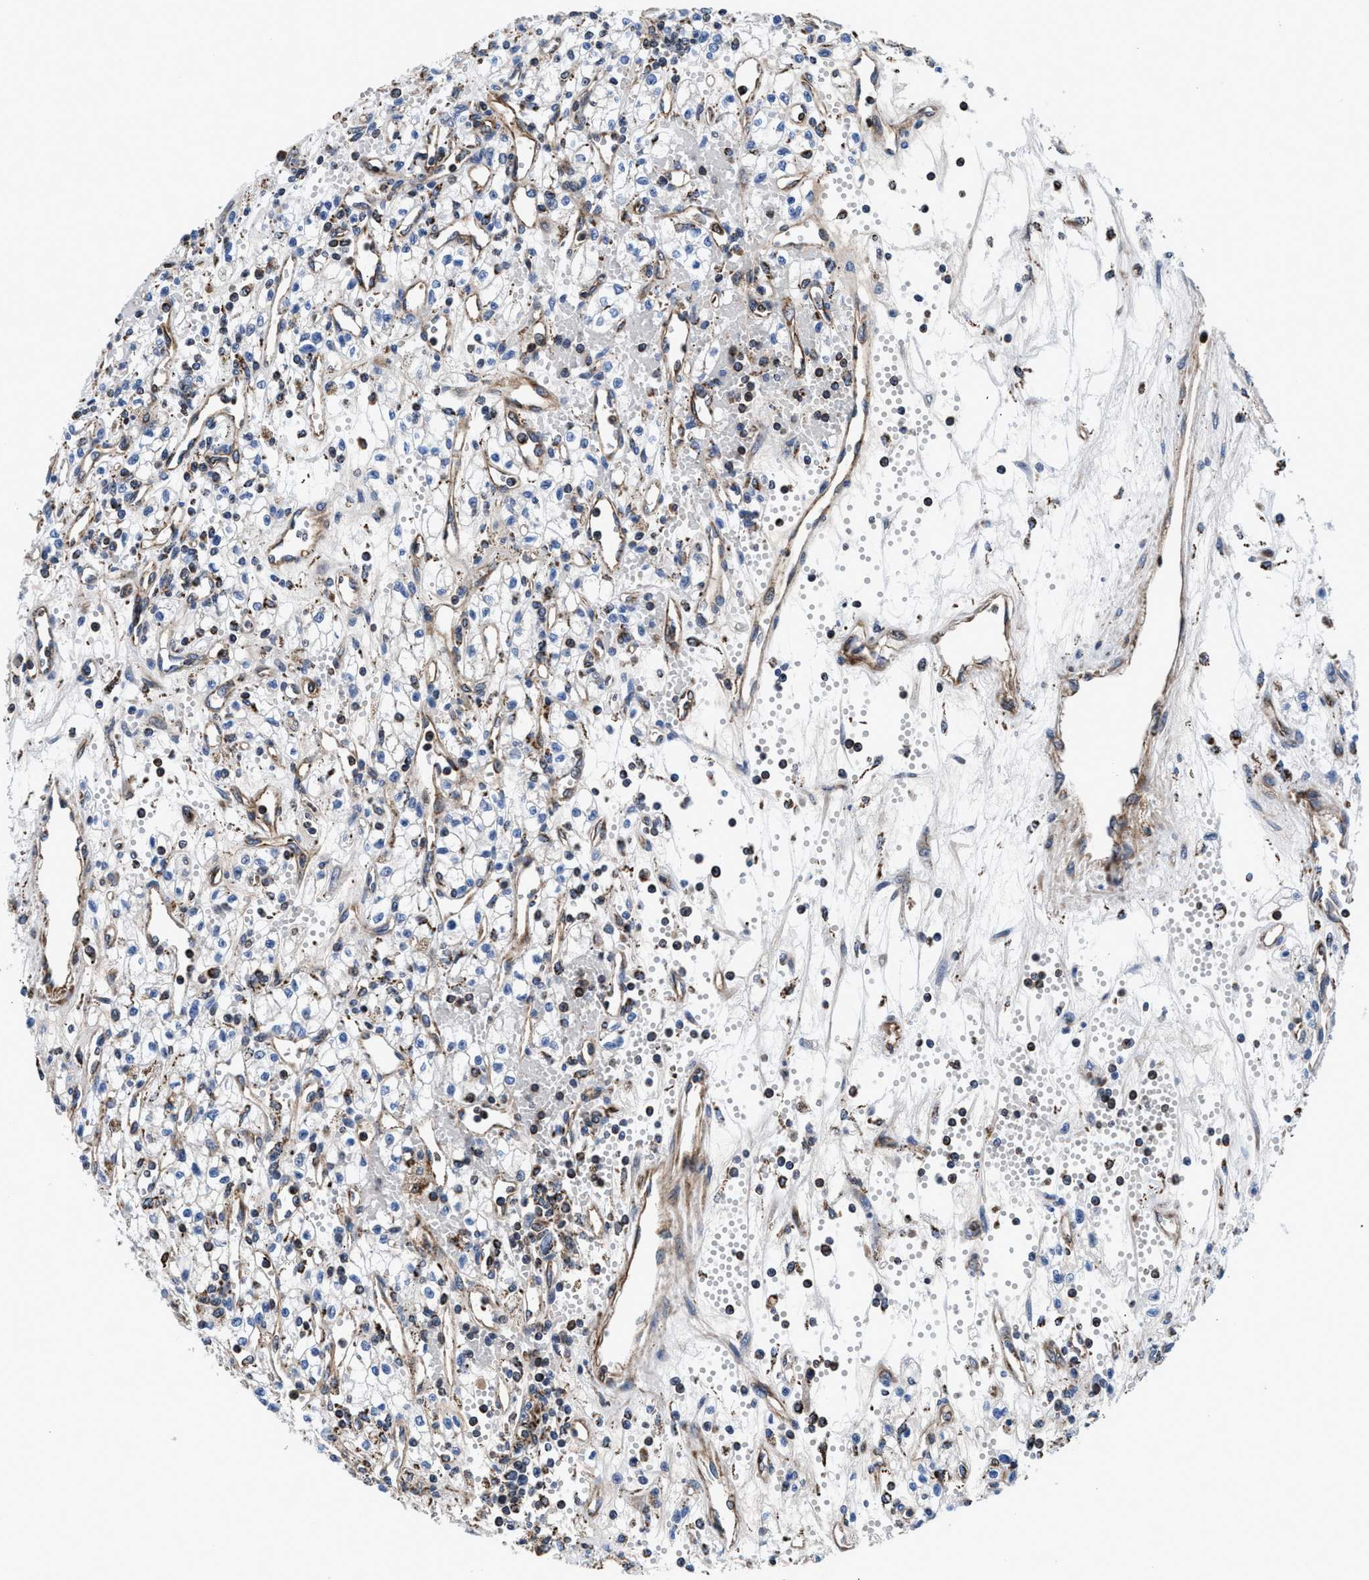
{"staining": {"intensity": "negative", "quantity": "none", "location": "none"}, "tissue": "renal cancer", "cell_type": "Tumor cells", "image_type": "cancer", "snomed": [{"axis": "morphology", "description": "Adenocarcinoma, NOS"}, {"axis": "topography", "description": "Kidney"}], "caption": "Immunohistochemistry (IHC) image of neoplastic tissue: renal cancer stained with DAB displays no significant protein positivity in tumor cells.", "gene": "PRR15L", "patient": {"sex": "male", "age": 59}}